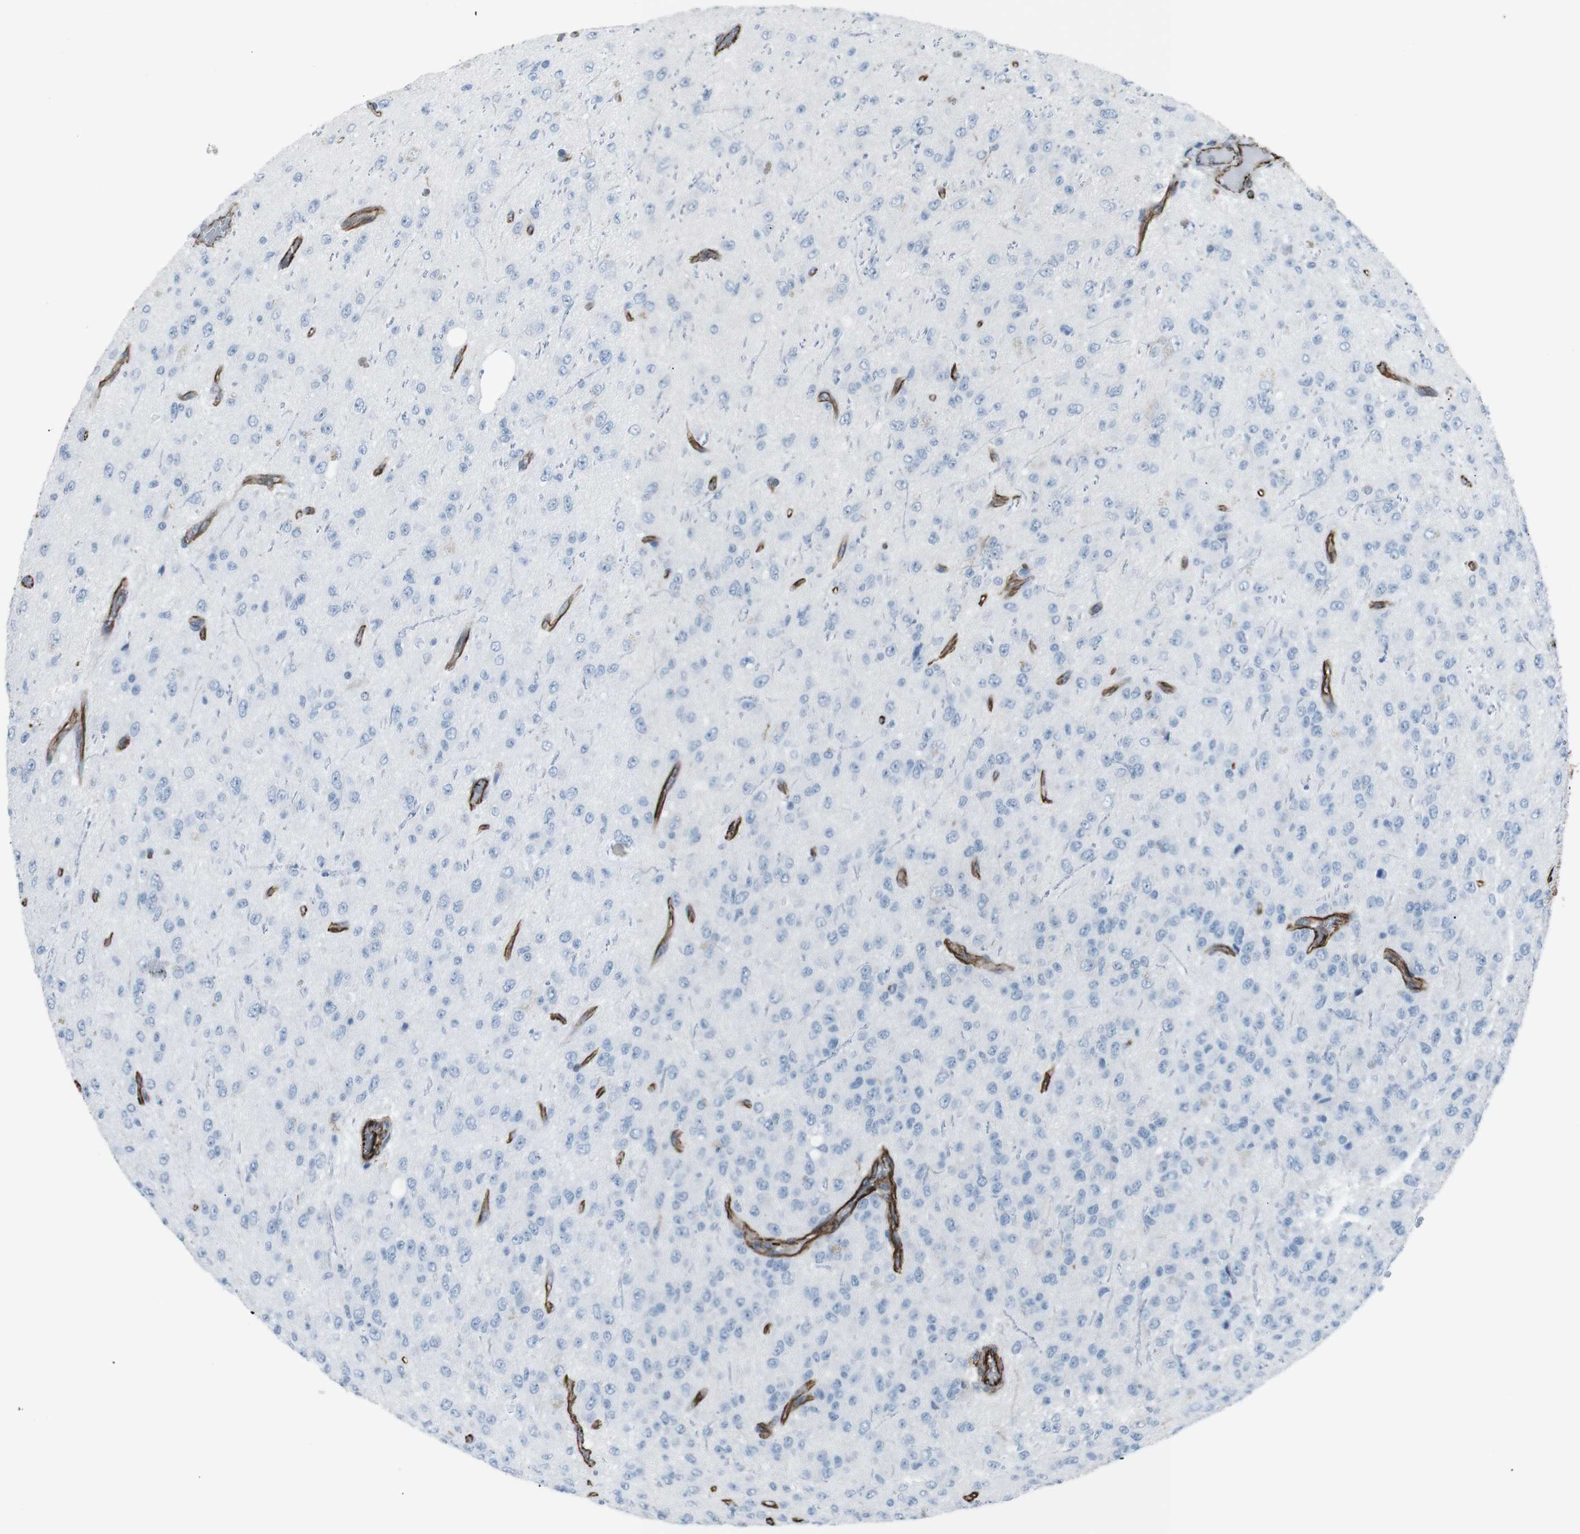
{"staining": {"intensity": "negative", "quantity": "none", "location": "none"}, "tissue": "glioma", "cell_type": "Tumor cells", "image_type": "cancer", "snomed": [{"axis": "morphology", "description": "Glioma, malignant, High grade"}, {"axis": "topography", "description": "pancreas cauda"}], "caption": "The micrograph shows no significant expression in tumor cells of glioma.", "gene": "ZDHHC6", "patient": {"sex": "male", "age": 60}}